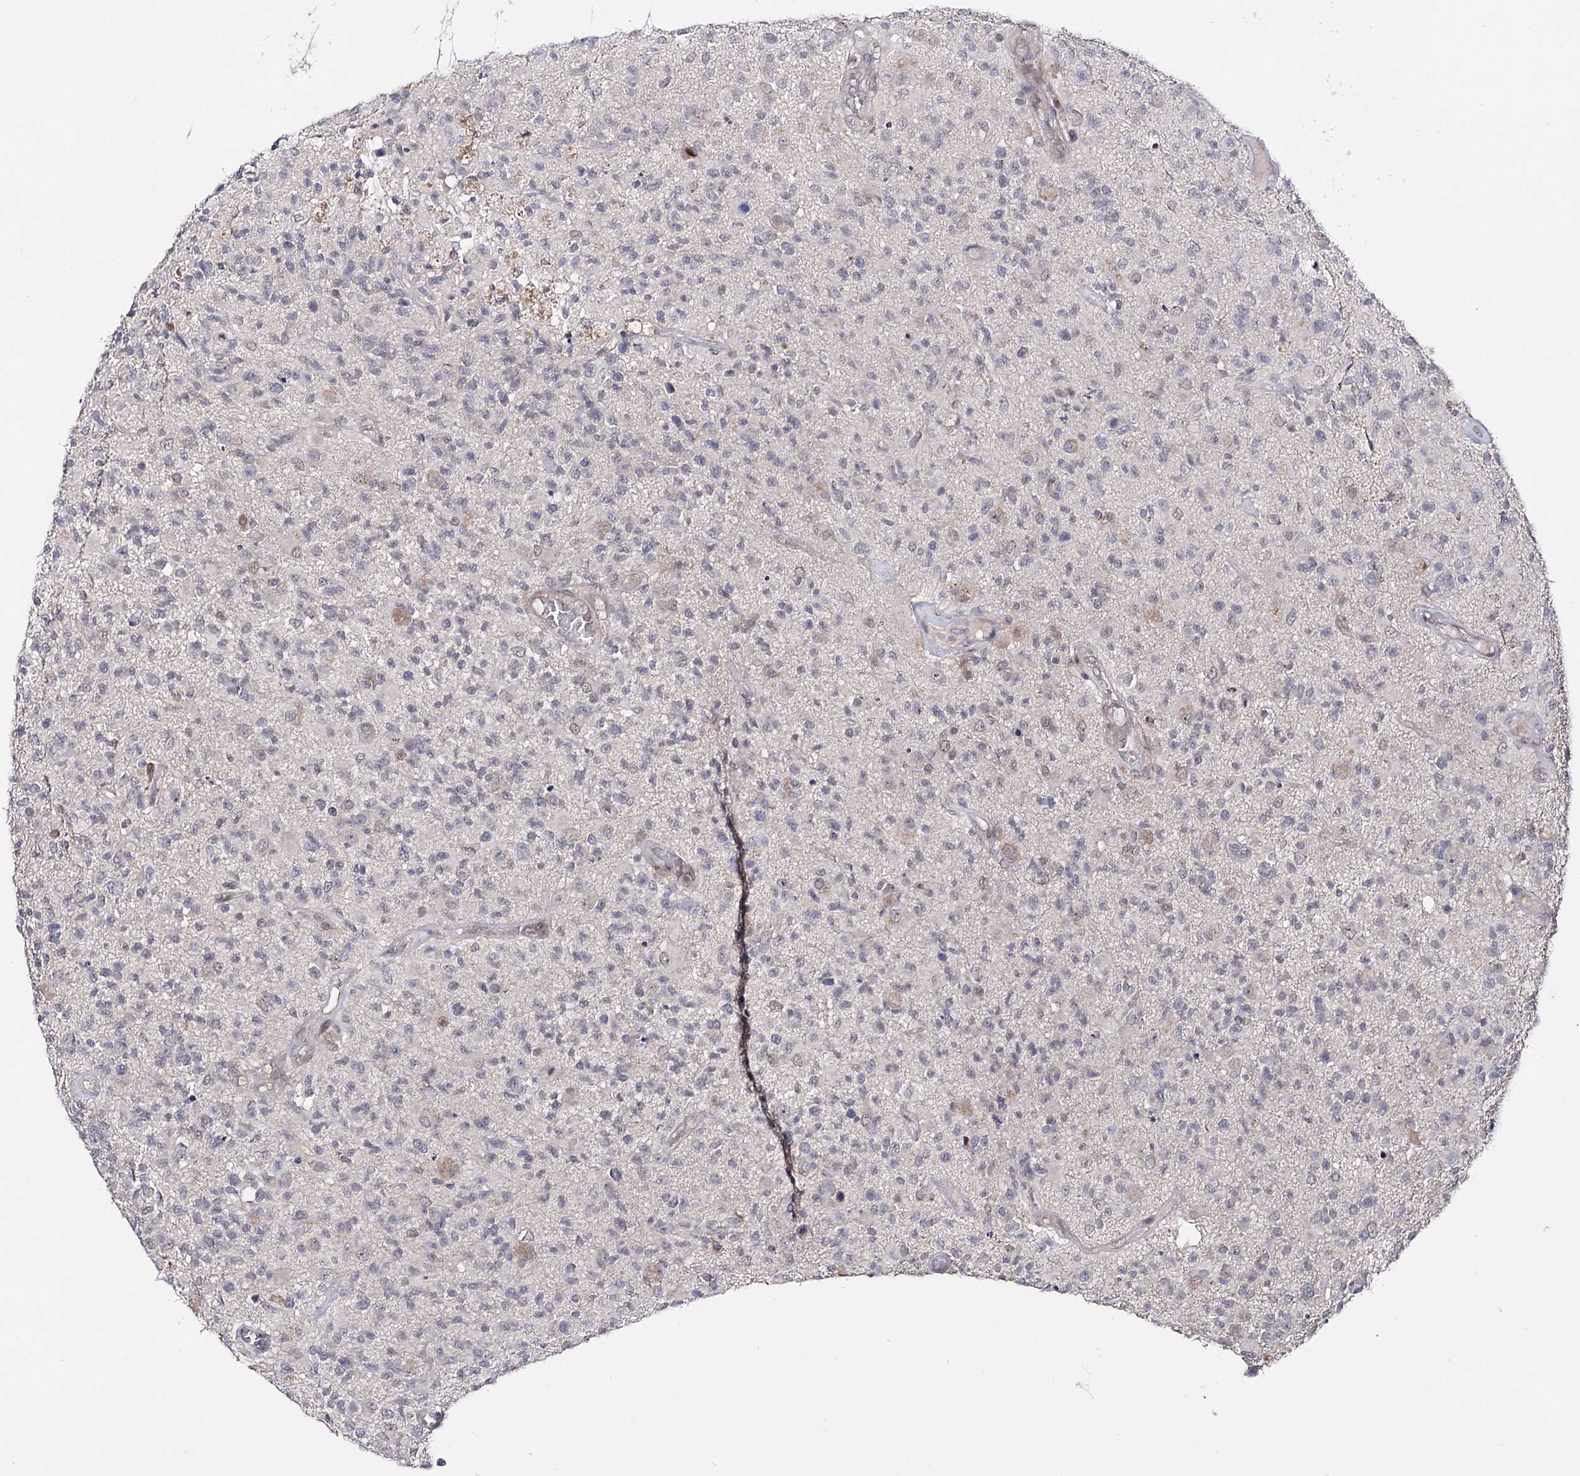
{"staining": {"intensity": "negative", "quantity": "none", "location": "none"}, "tissue": "glioma", "cell_type": "Tumor cells", "image_type": "cancer", "snomed": [{"axis": "morphology", "description": "Glioma, malignant, High grade"}, {"axis": "morphology", "description": "Glioblastoma, NOS"}, {"axis": "topography", "description": "Brain"}], "caption": "Photomicrograph shows no protein expression in tumor cells of glioblastoma tissue.", "gene": "HSD11B2", "patient": {"sex": "male", "age": 60}}